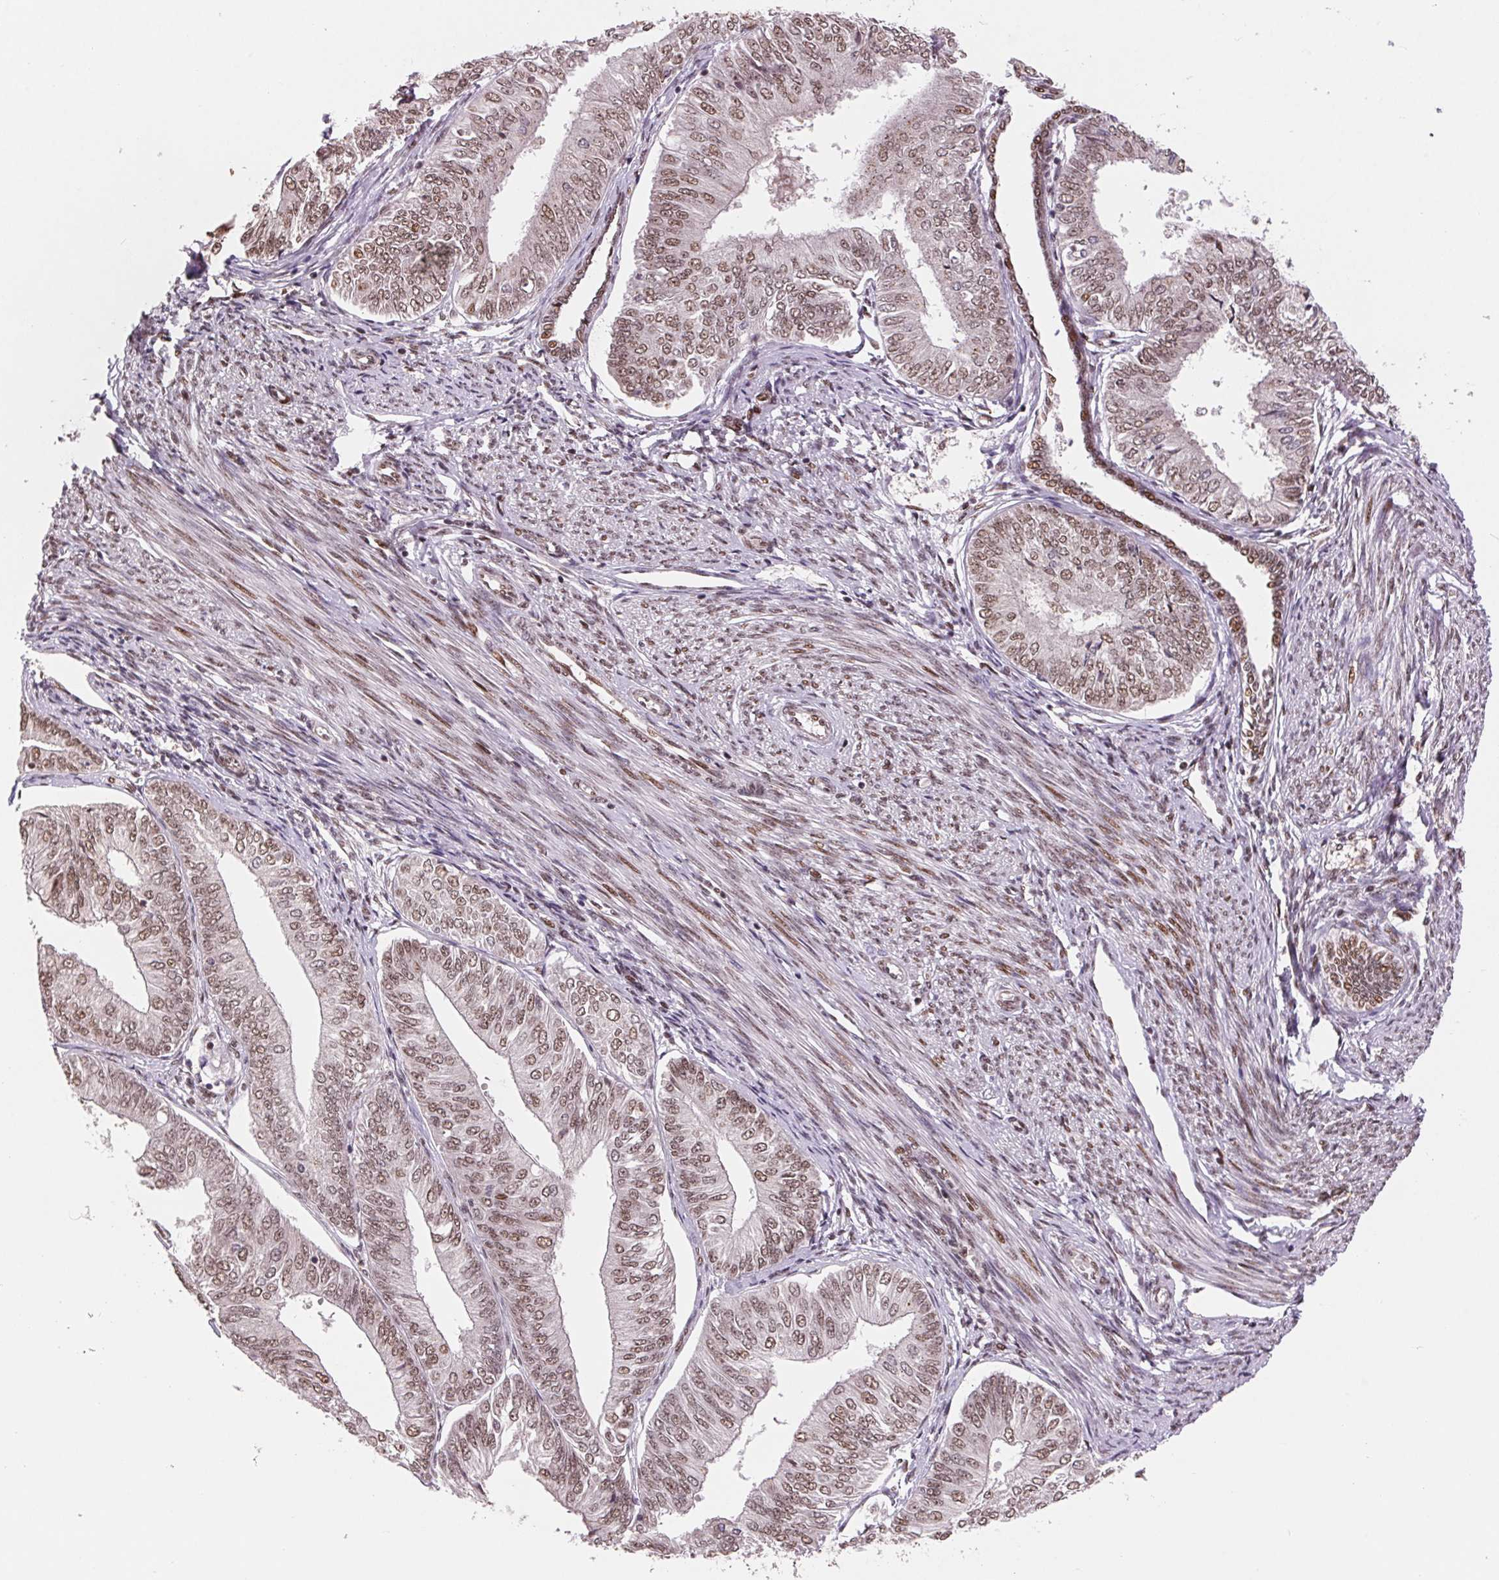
{"staining": {"intensity": "moderate", "quantity": ">75%", "location": "nuclear"}, "tissue": "endometrial cancer", "cell_type": "Tumor cells", "image_type": "cancer", "snomed": [{"axis": "morphology", "description": "Adenocarcinoma, NOS"}, {"axis": "topography", "description": "Endometrium"}], "caption": "Endometrial cancer stained with a protein marker exhibits moderate staining in tumor cells.", "gene": "RAD23A", "patient": {"sex": "female", "age": 58}}